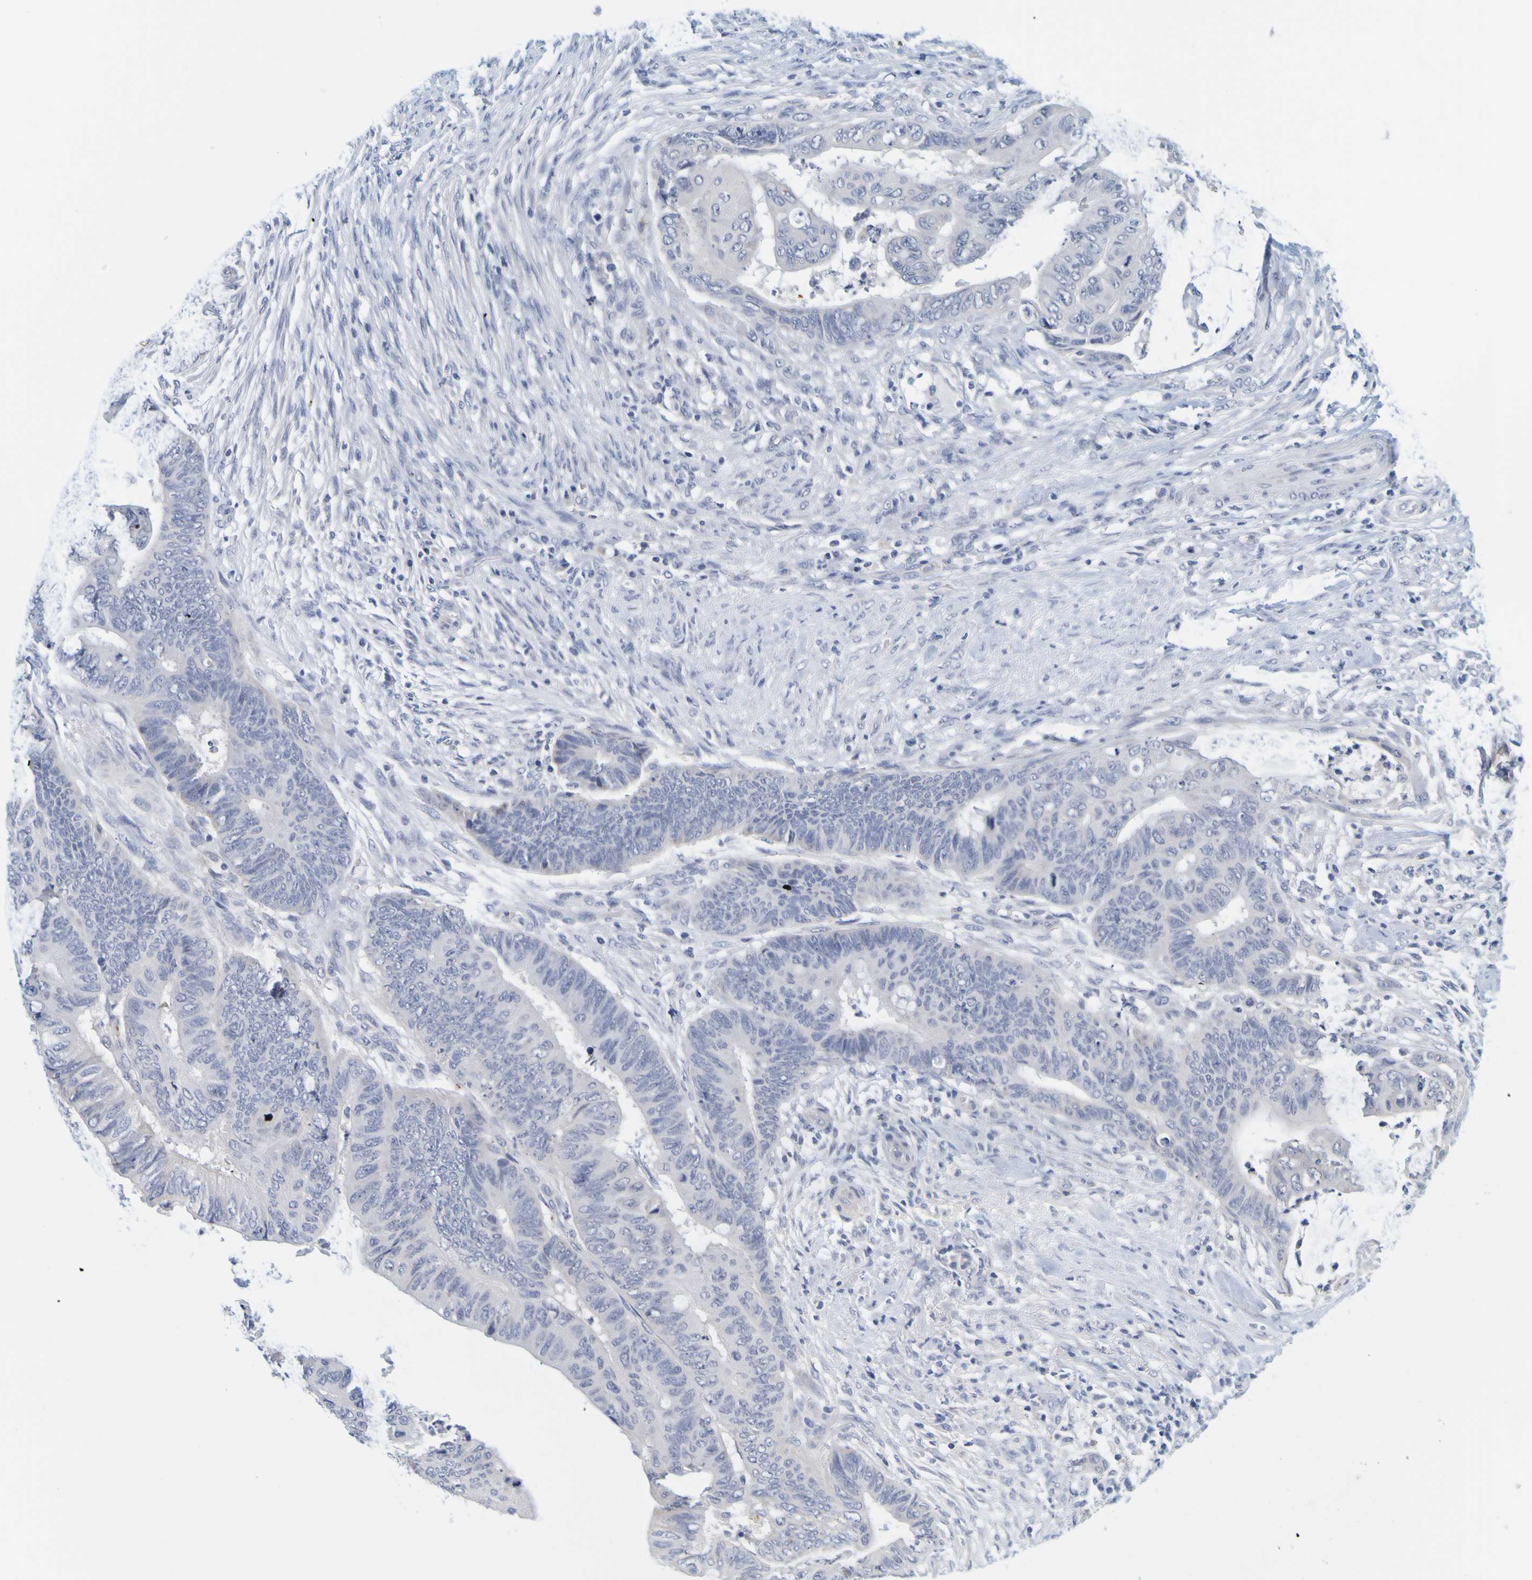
{"staining": {"intensity": "negative", "quantity": "none", "location": "none"}, "tissue": "colorectal cancer", "cell_type": "Tumor cells", "image_type": "cancer", "snomed": [{"axis": "morphology", "description": "Normal tissue, NOS"}, {"axis": "morphology", "description": "Adenocarcinoma, NOS"}, {"axis": "topography", "description": "Rectum"}, {"axis": "topography", "description": "Peripheral nerve tissue"}], "caption": "Colorectal adenocarcinoma was stained to show a protein in brown. There is no significant positivity in tumor cells. (Immunohistochemistry, brightfield microscopy, high magnification).", "gene": "ENDOU", "patient": {"sex": "male", "age": 92}}